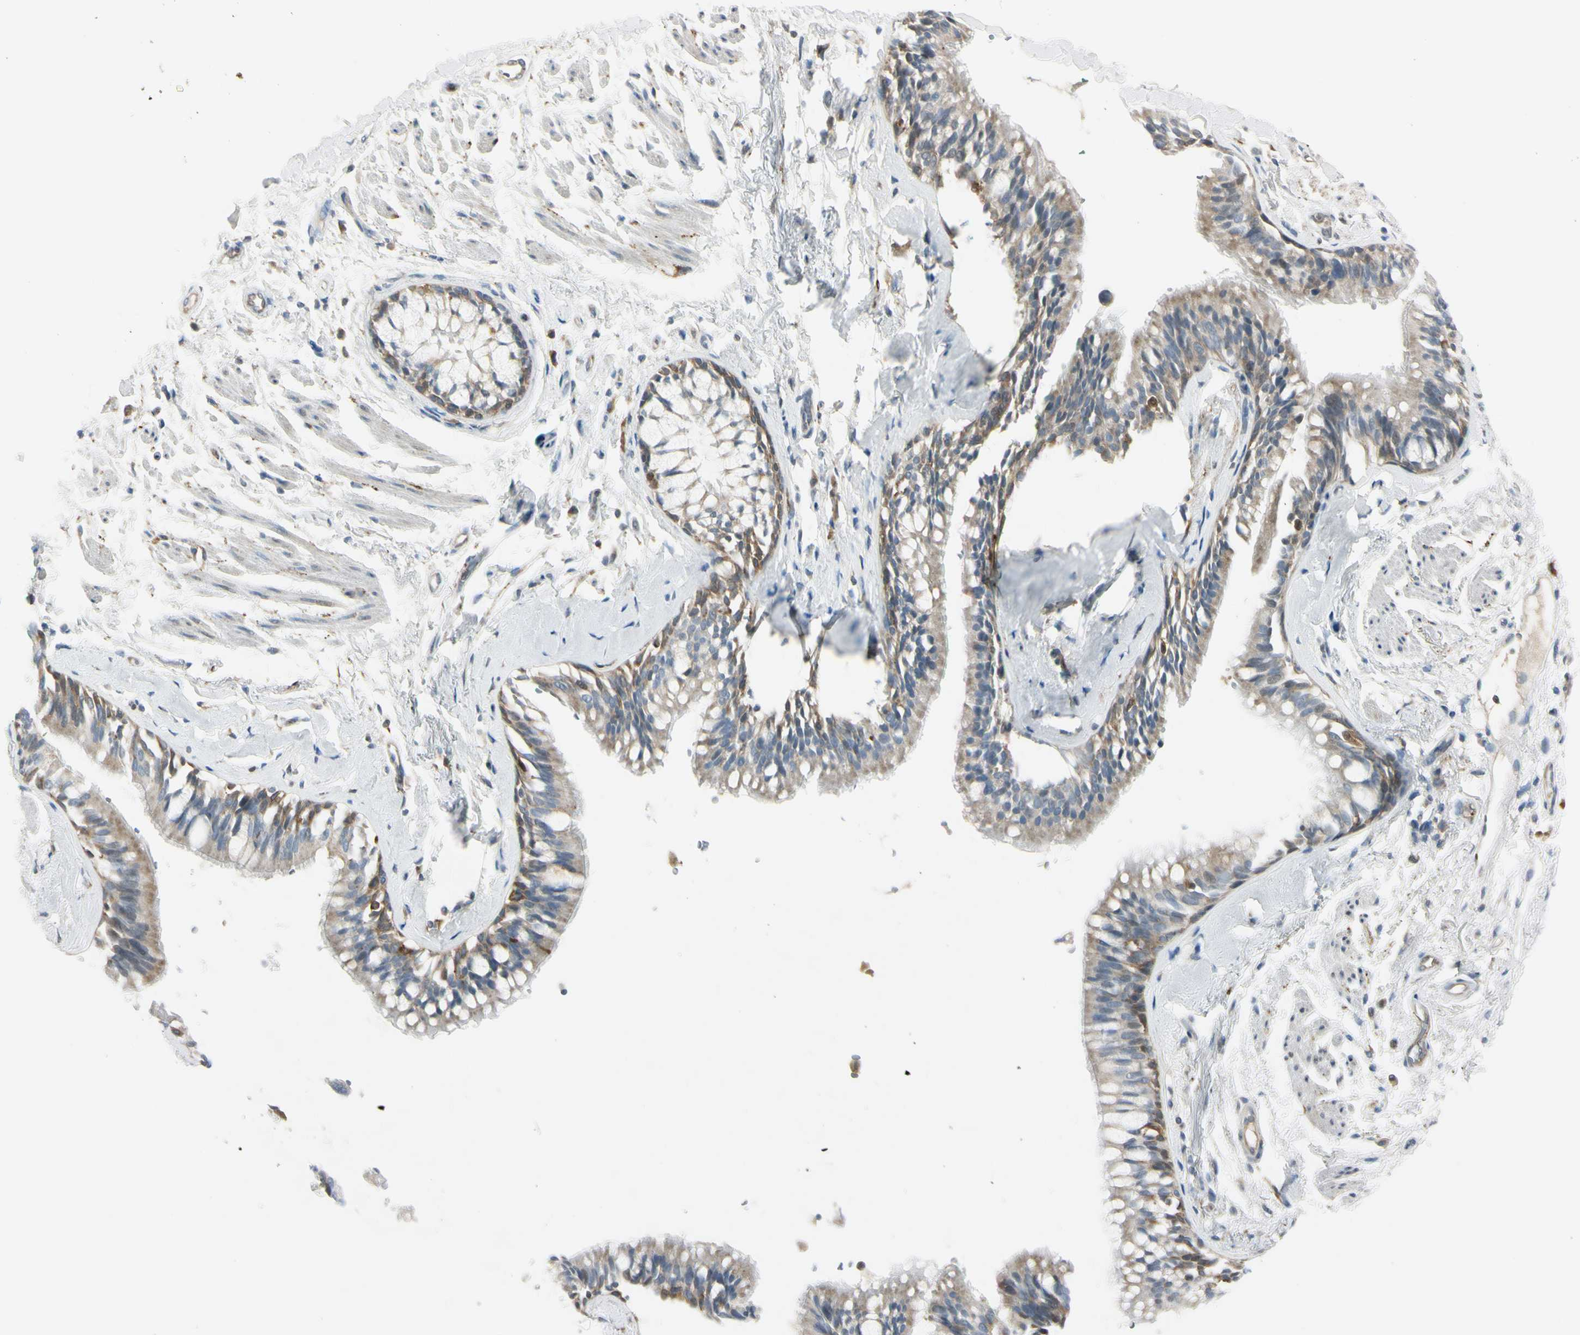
{"staining": {"intensity": "weak", "quantity": ">75%", "location": "cytoplasmic/membranous"}, "tissue": "adipose tissue", "cell_type": "Adipocytes", "image_type": "normal", "snomed": [{"axis": "morphology", "description": "Normal tissue, NOS"}, {"axis": "topography", "description": "Cartilage tissue"}, {"axis": "topography", "description": "Bronchus"}], "caption": "Immunohistochemistry (DAB (3,3'-diaminobenzidine)) staining of unremarkable adipose tissue demonstrates weak cytoplasmic/membranous protein expression in approximately >75% of adipocytes.", "gene": "CYRIB", "patient": {"sex": "female", "age": 73}}